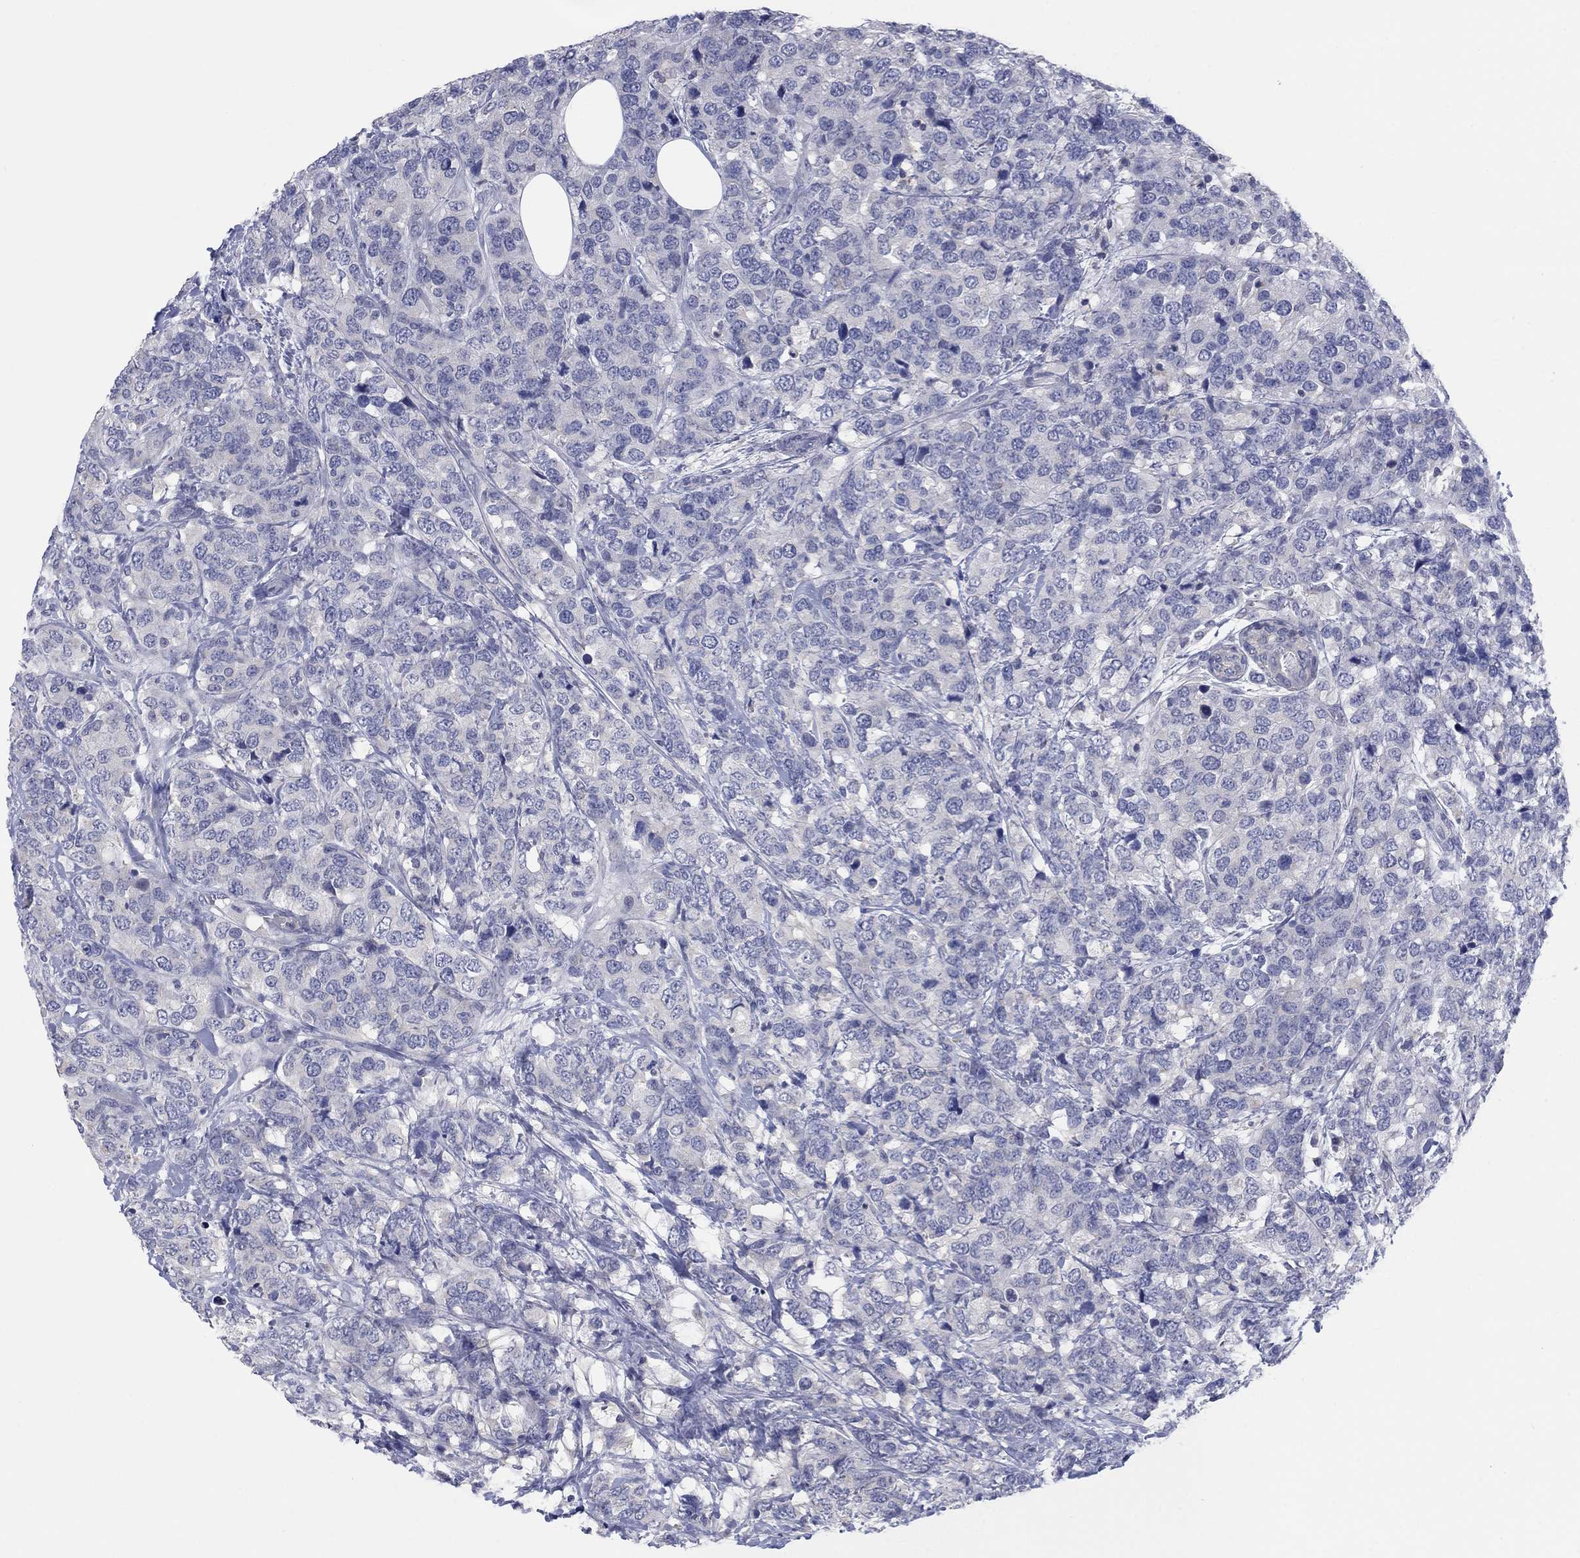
{"staining": {"intensity": "negative", "quantity": "none", "location": "none"}, "tissue": "breast cancer", "cell_type": "Tumor cells", "image_type": "cancer", "snomed": [{"axis": "morphology", "description": "Lobular carcinoma"}, {"axis": "topography", "description": "Breast"}], "caption": "A micrograph of breast lobular carcinoma stained for a protein shows no brown staining in tumor cells.", "gene": "FER1L6", "patient": {"sex": "female", "age": 59}}